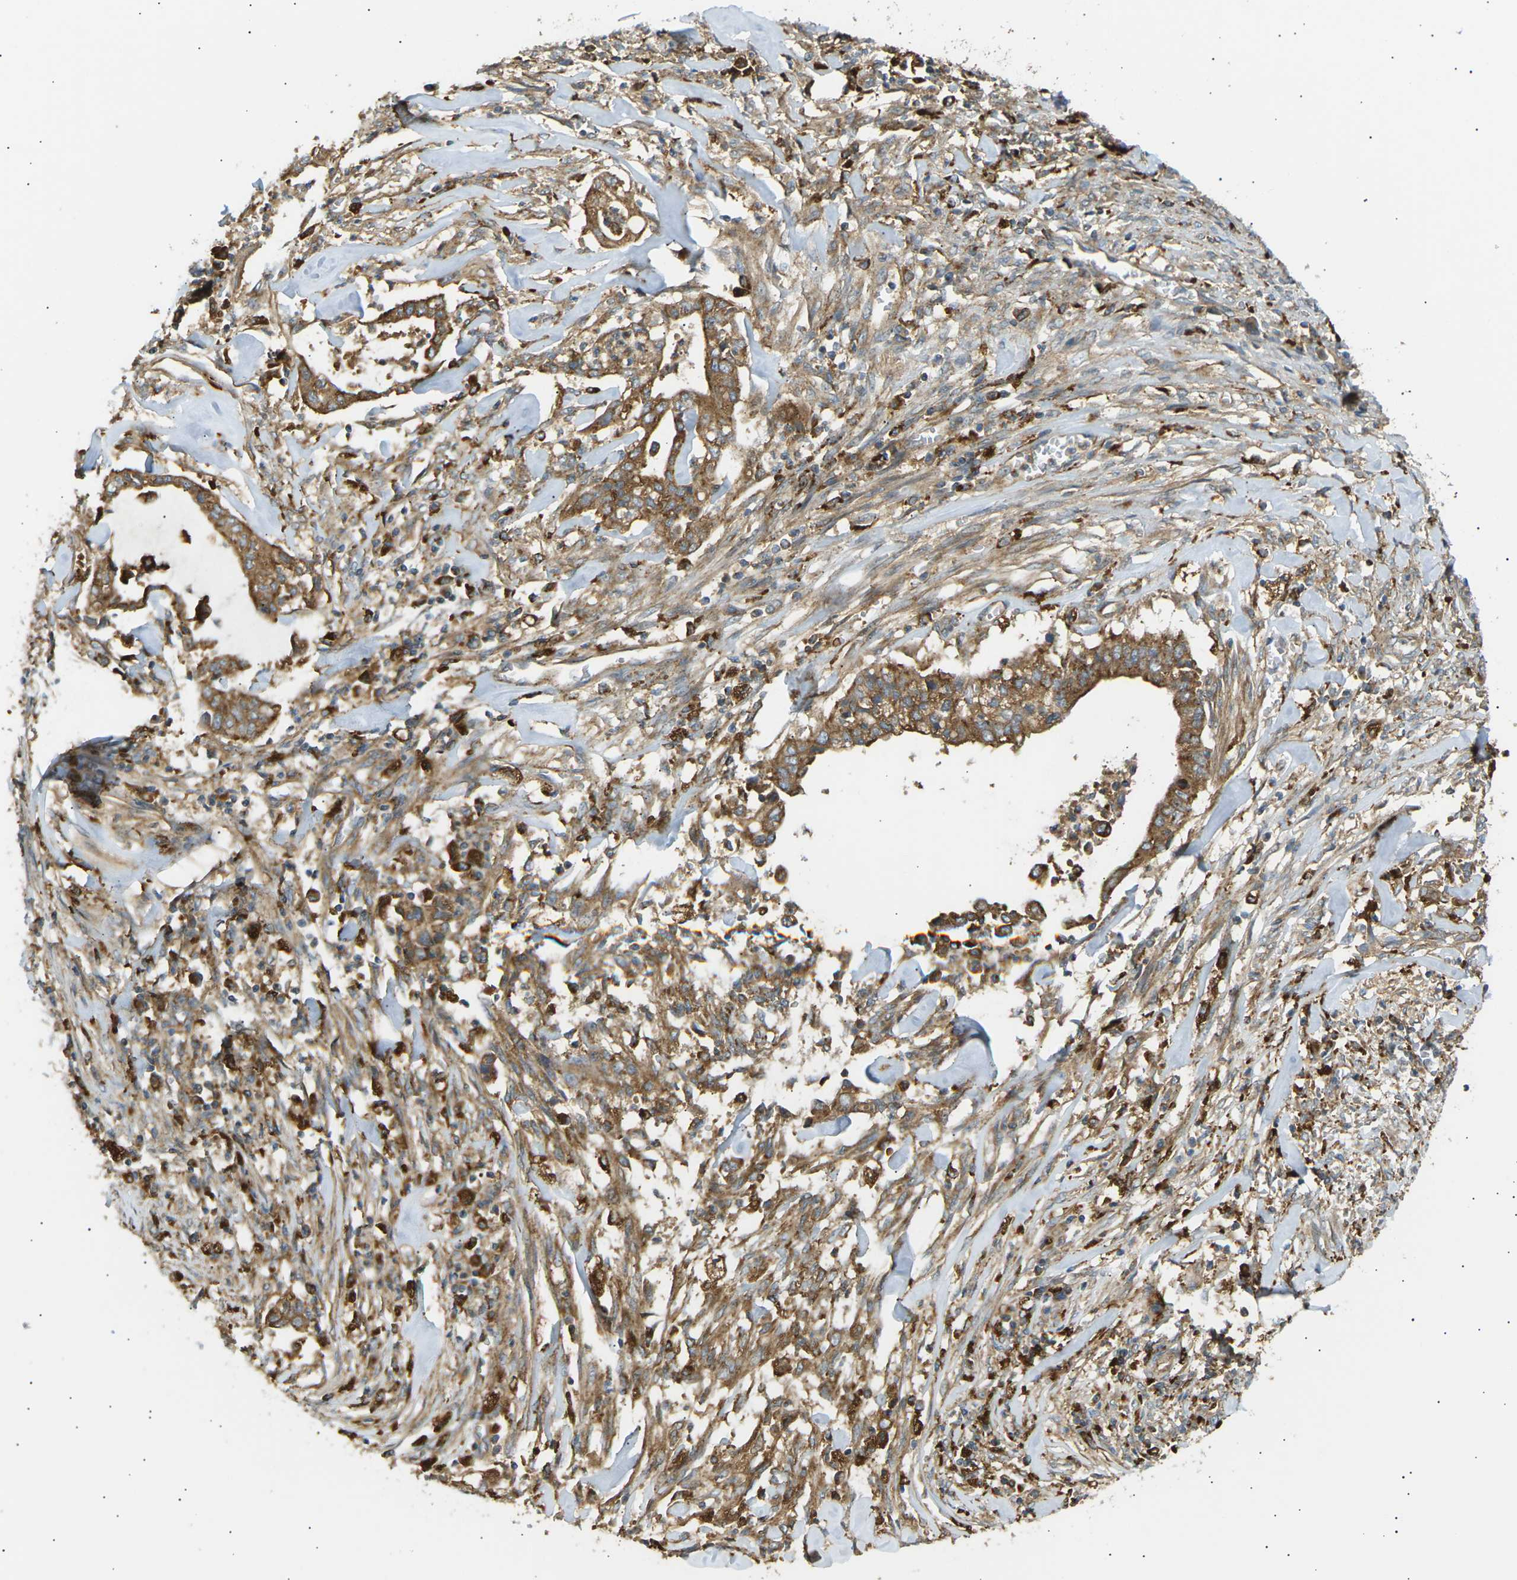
{"staining": {"intensity": "moderate", "quantity": ">75%", "location": "cytoplasmic/membranous"}, "tissue": "cervical cancer", "cell_type": "Tumor cells", "image_type": "cancer", "snomed": [{"axis": "morphology", "description": "Adenocarcinoma, NOS"}, {"axis": "topography", "description": "Cervix"}], "caption": "There is medium levels of moderate cytoplasmic/membranous staining in tumor cells of cervical adenocarcinoma, as demonstrated by immunohistochemical staining (brown color).", "gene": "CDK17", "patient": {"sex": "female", "age": 44}}